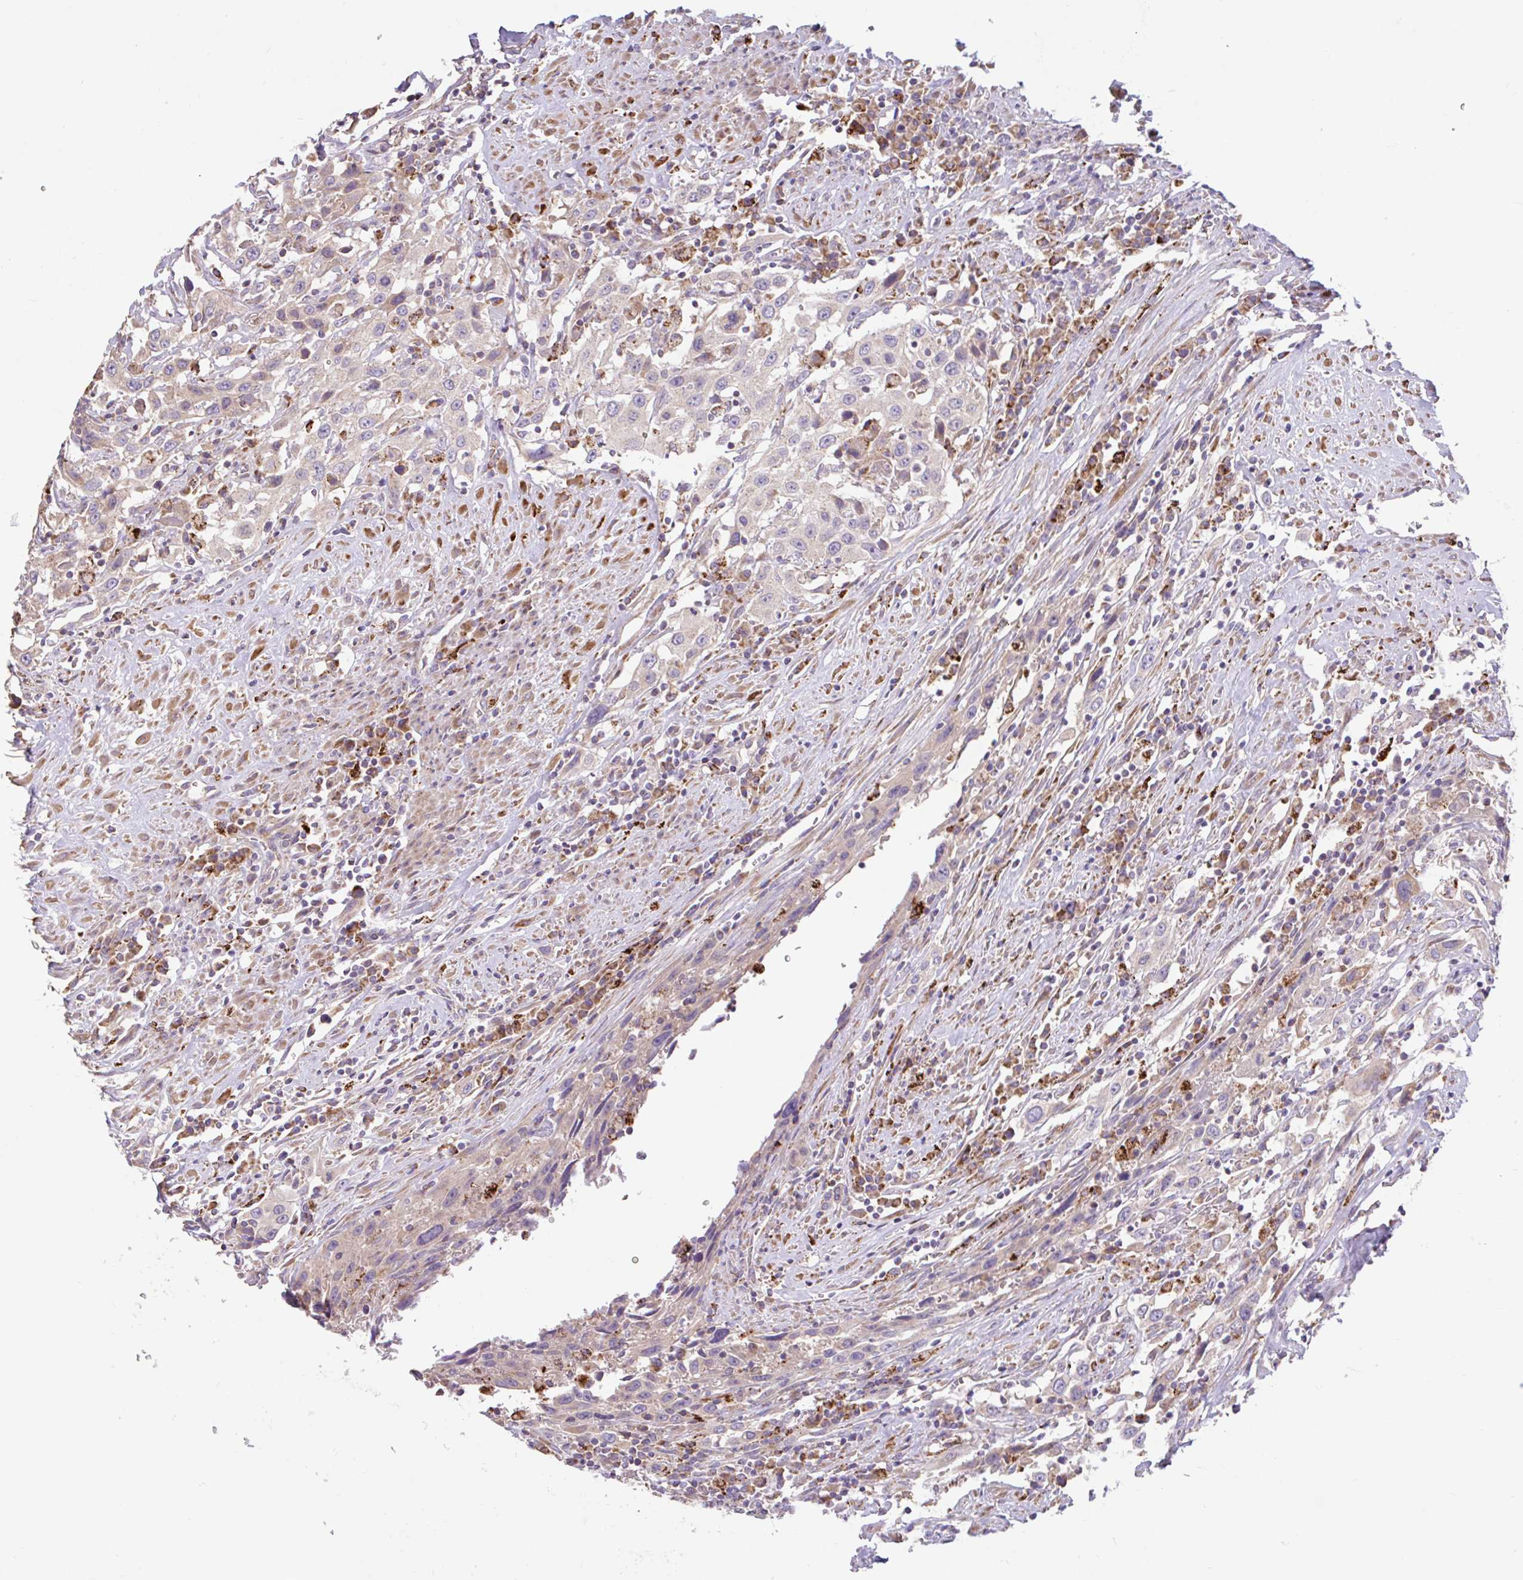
{"staining": {"intensity": "weak", "quantity": "25%-75%", "location": "cytoplasmic/membranous"}, "tissue": "urothelial cancer", "cell_type": "Tumor cells", "image_type": "cancer", "snomed": [{"axis": "morphology", "description": "Urothelial carcinoma, High grade"}, {"axis": "topography", "description": "Urinary bladder"}], "caption": "A brown stain highlights weak cytoplasmic/membranous positivity of a protein in urothelial carcinoma (high-grade) tumor cells.", "gene": "RALBP1", "patient": {"sex": "male", "age": 61}}